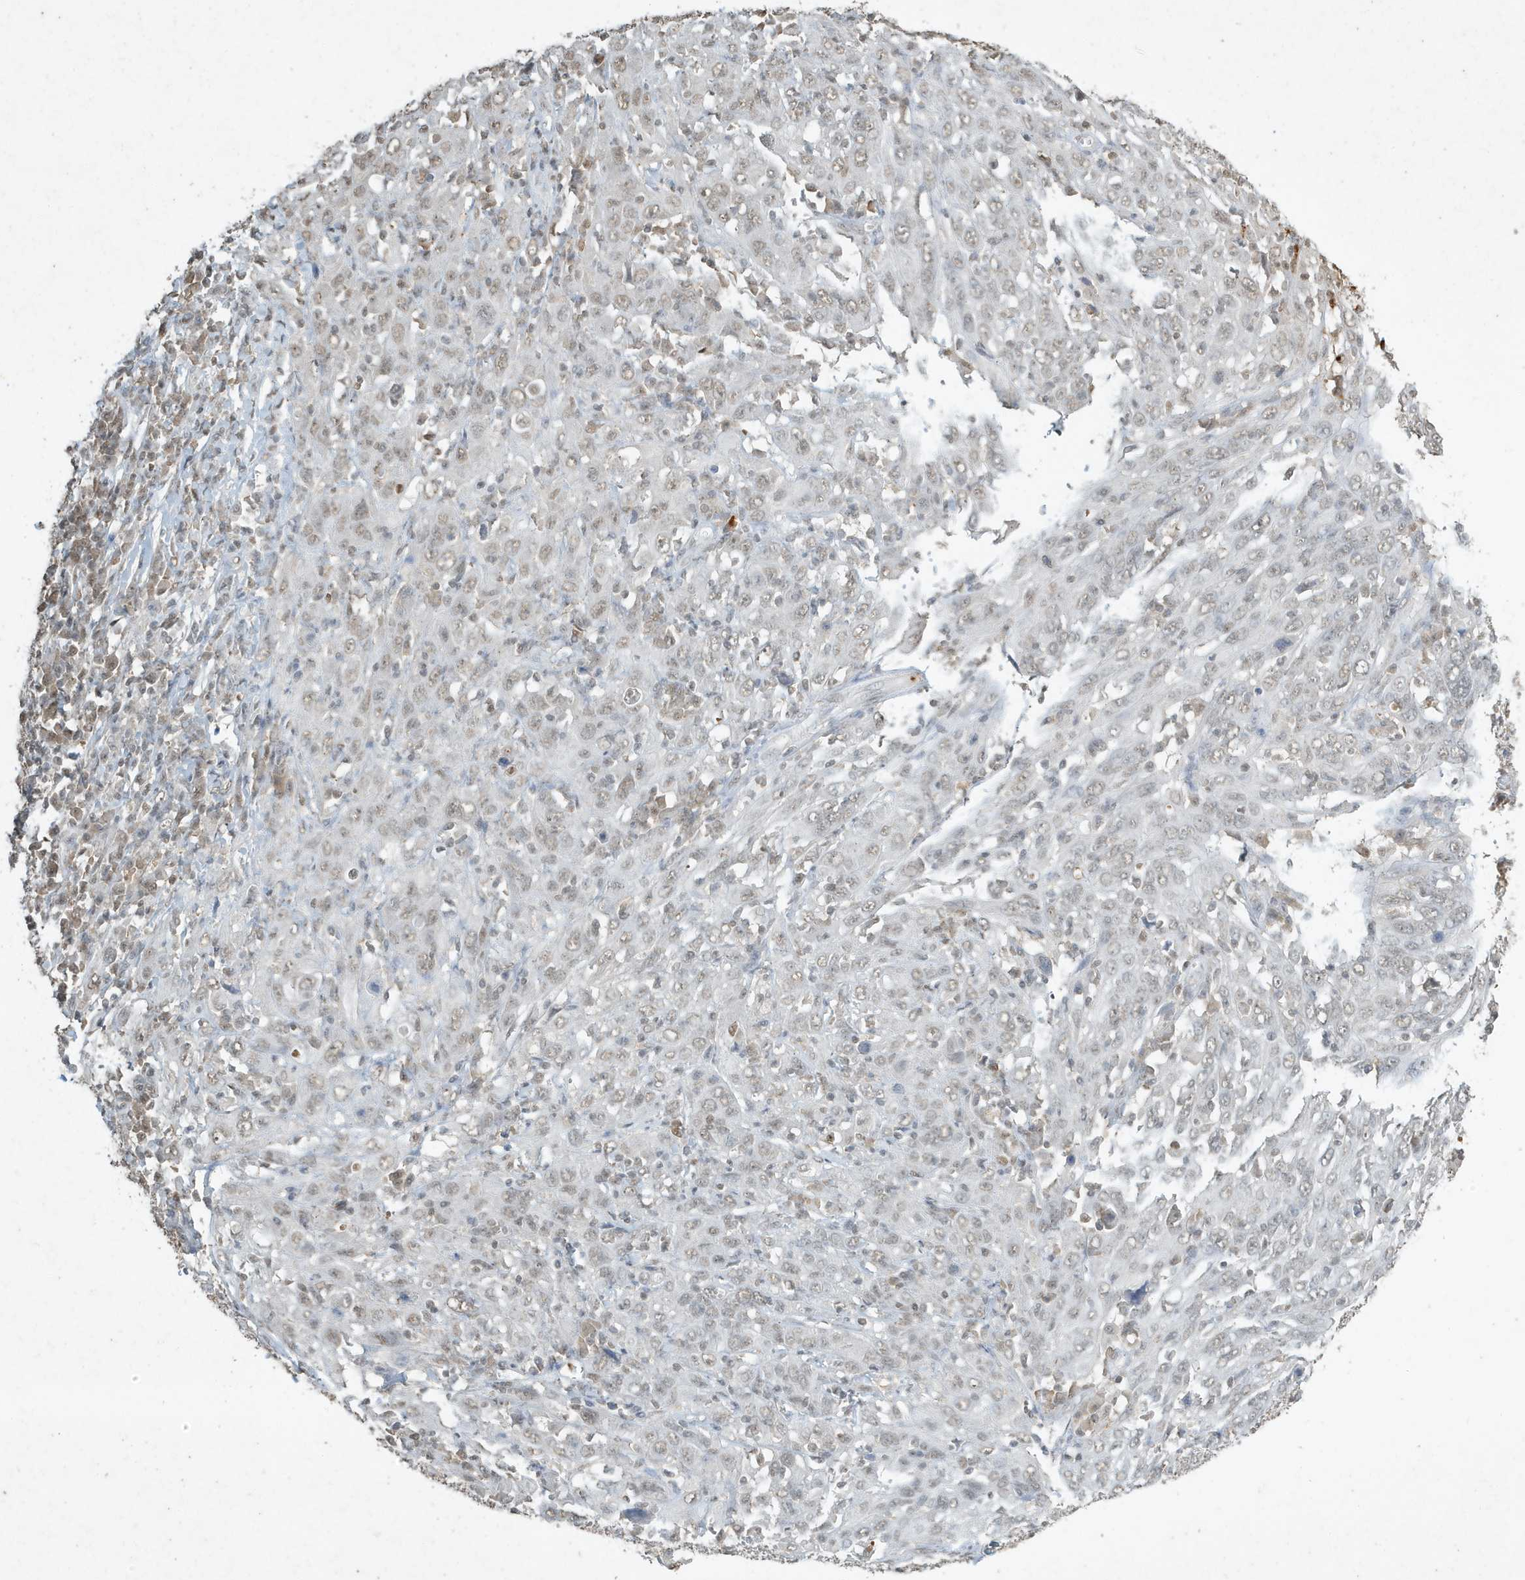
{"staining": {"intensity": "weak", "quantity": "<25%", "location": "nuclear"}, "tissue": "cervical cancer", "cell_type": "Tumor cells", "image_type": "cancer", "snomed": [{"axis": "morphology", "description": "Squamous cell carcinoma, NOS"}, {"axis": "topography", "description": "Cervix"}], "caption": "Immunohistochemical staining of squamous cell carcinoma (cervical) displays no significant staining in tumor cells.", "gene": "DEFA1", "patient": {"sex": "female", "age": 46}}